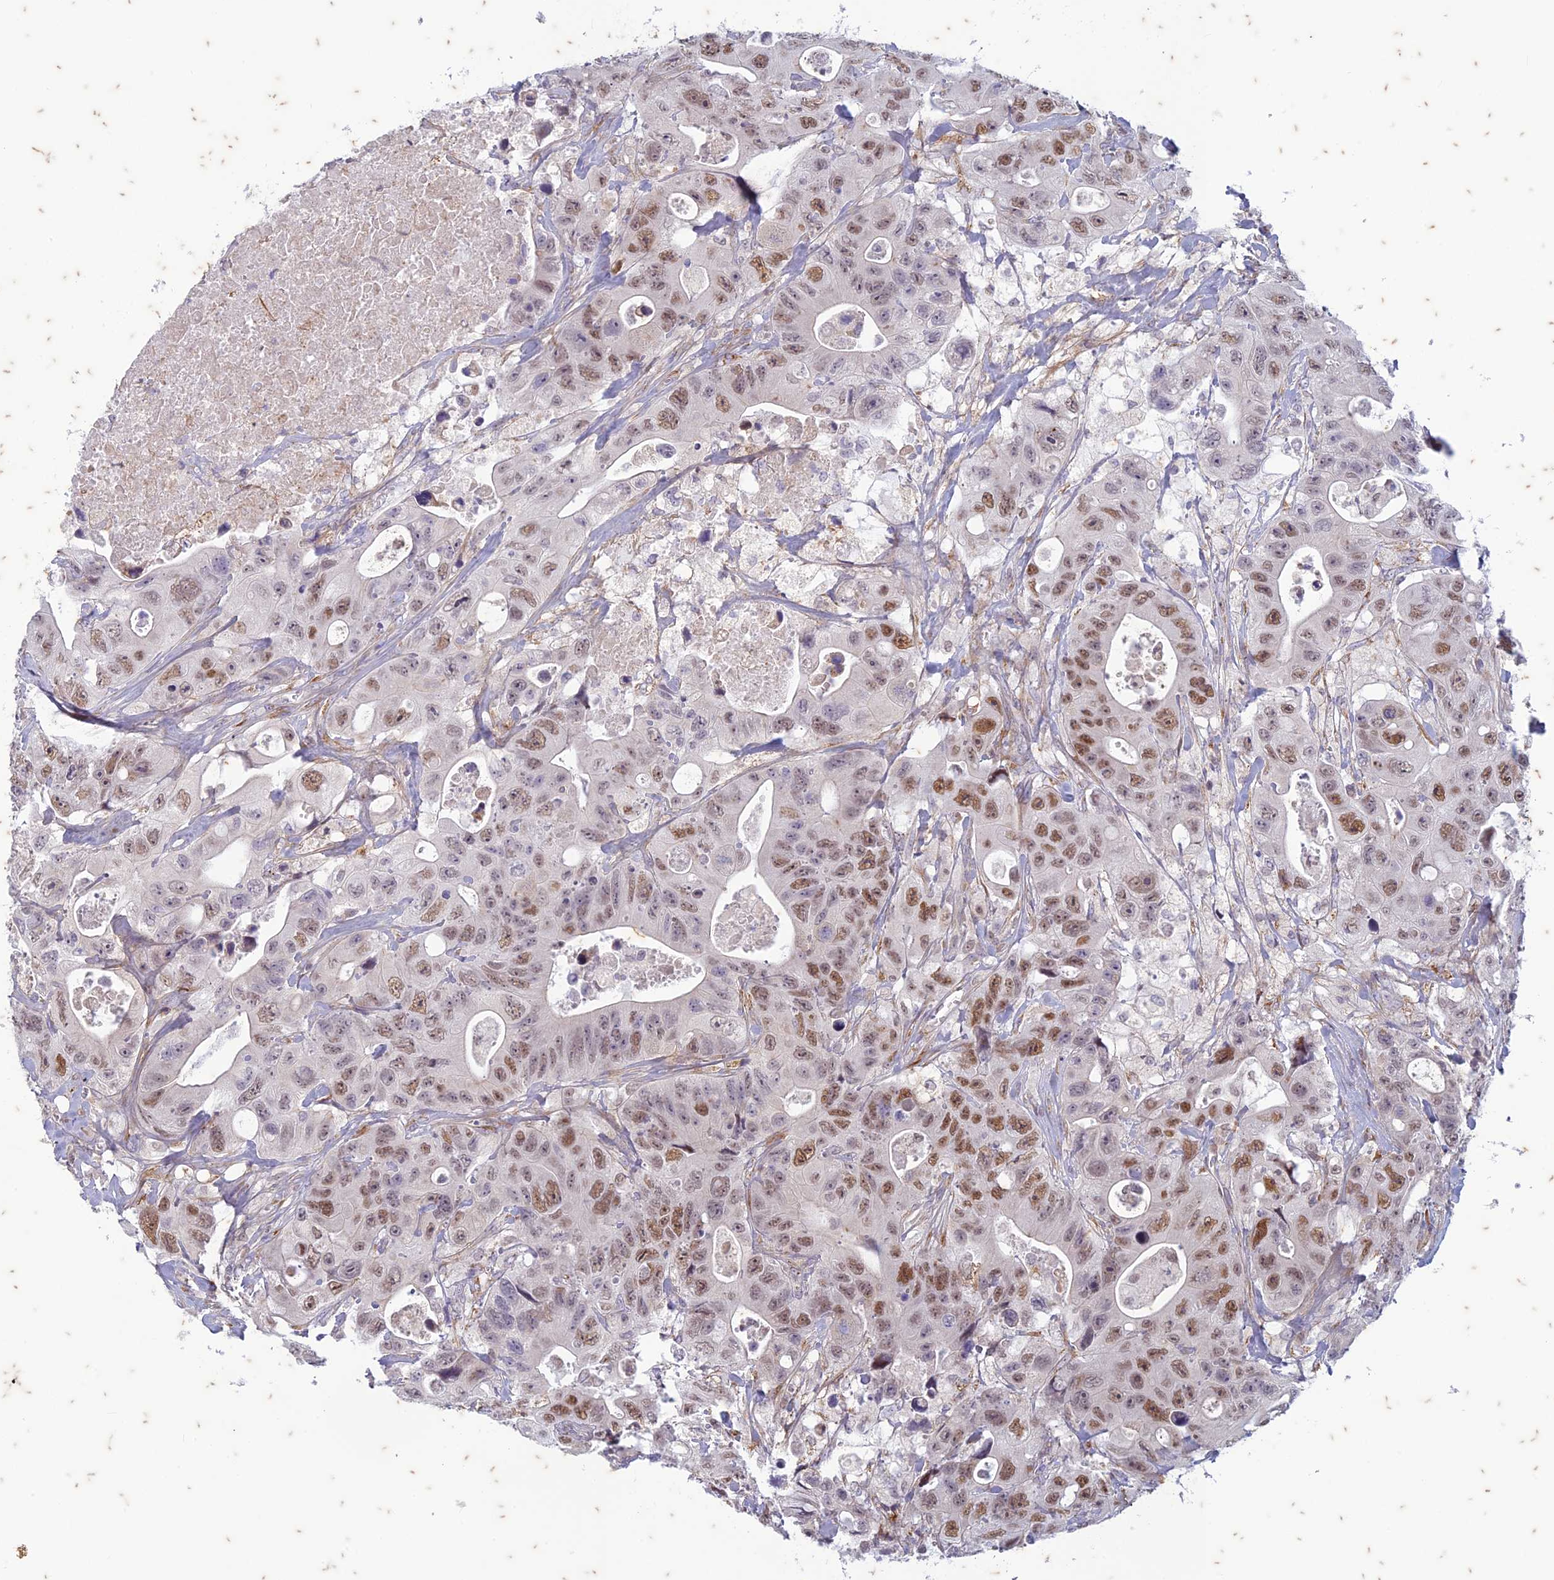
{"staining": {"intensity": "moderate", "quantity": ">75%", "location": "nuclear"}, "tissue": "colorectal cancer", "cell_type": "Tumor cells", "image_type": "cancer", "snomed": [{"axis": "morphology", "description": "Adenocarcinoma, NOS"}, {"axis": "topography", "description": "Colon"}], "caption": "The micrograph displays immunohistochemical staining of adenocarcinoma (colorectal). There is moderate nuclear positivity is appreciated in about >75% of tumor cells. (Stains: DAB in brown, nuclei in blue, Microscopy: brightfield microscopy at high magnification).", "gene": "PABPN1L", "patient": {"sex": "female", "age": 46}}